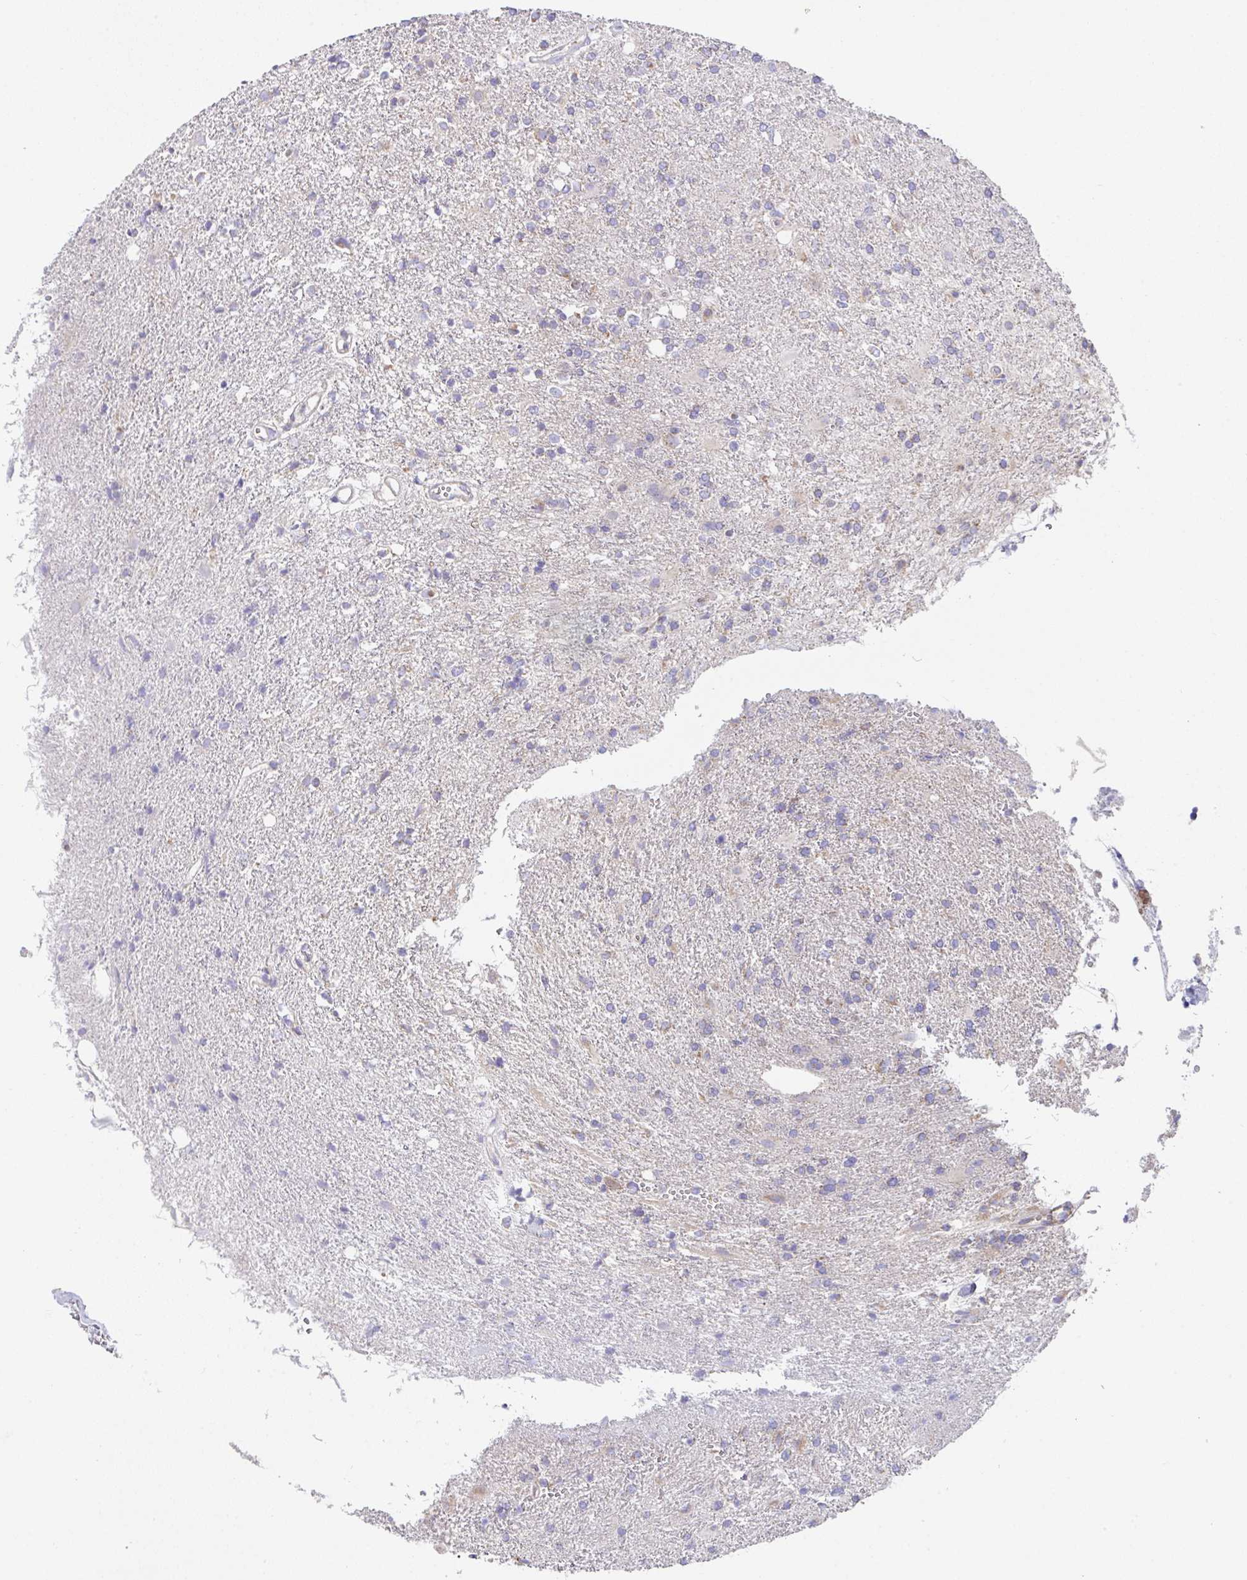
{"staining": {"intensity": "negative", "quantity": "none", "location": "none"}, "tissue": "glioma", "cell_type": "Tumor cells", "image_type": "cancer", "snomed": [{"axis": "morphology", "description": "Glioma, malignant, High grade"}, {"axis": "topography", "description": "Brain"}], "caption": "The histopathology image exhibits no staining of tumor cells in malignant glioma (high-grade).", "gene": "DOK7", "patient": {"sex": "male", "age": 56}}